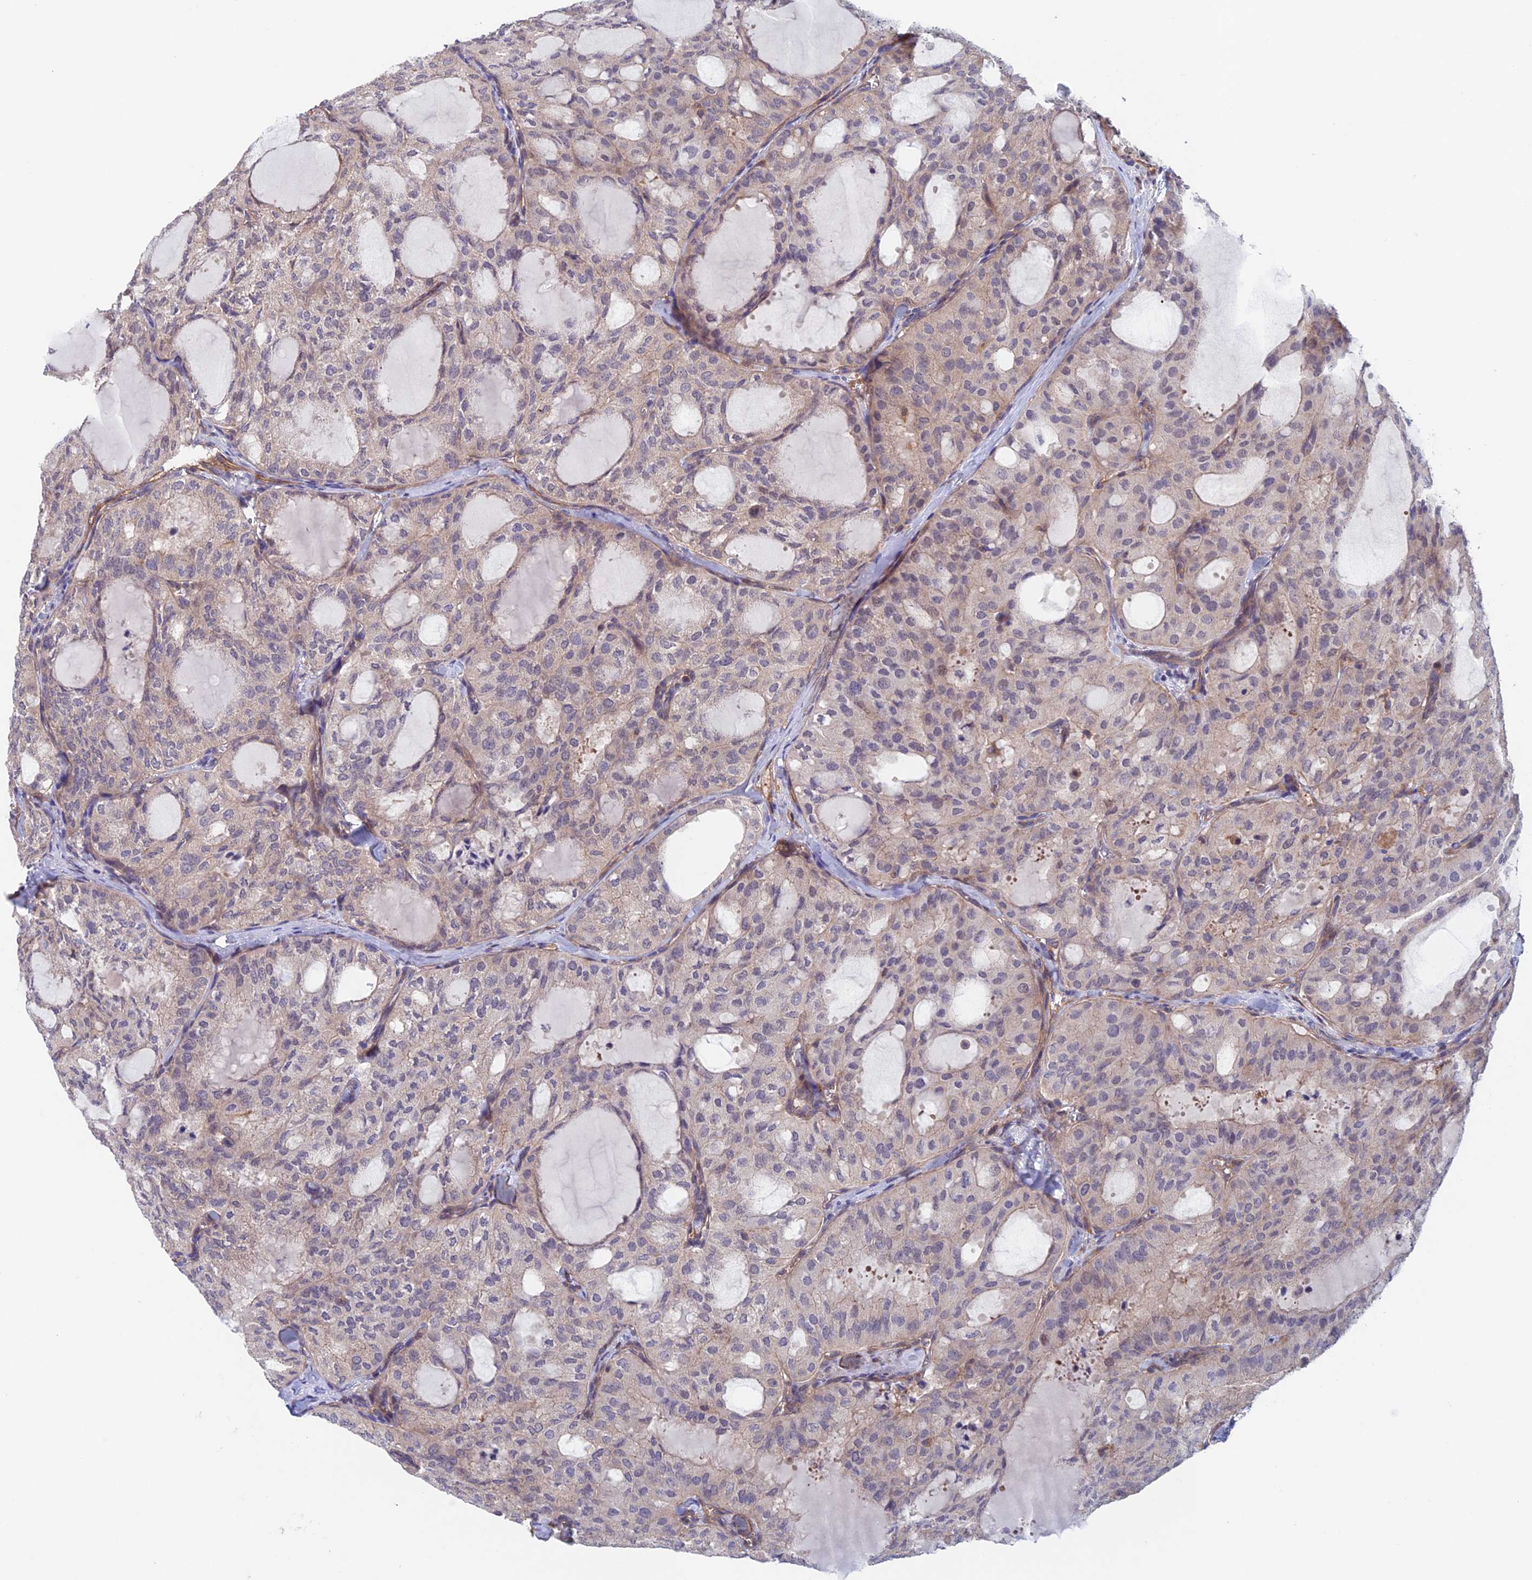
{"staining": {"intensity": "weak", "quantity": "<25%", "location": "cytoplasmic/membranous"}, "tissue": "thyroid cancer", "cell_type": "Tumor cells", "image_type": "cancer", "snomed": [{"axis": "morphology", "description": "Follicular adenoma carcinoma, NOS"}, {"axis": "topography", "description": "Thyroid gland"}], "caption": "Thyroid follicular adenoma carcinoma was stained to show a protein in brown. There is no significant expression in tumor cells.", "gene": "NUDT16L1", "patient": {"sex": "male", "age": 75}}